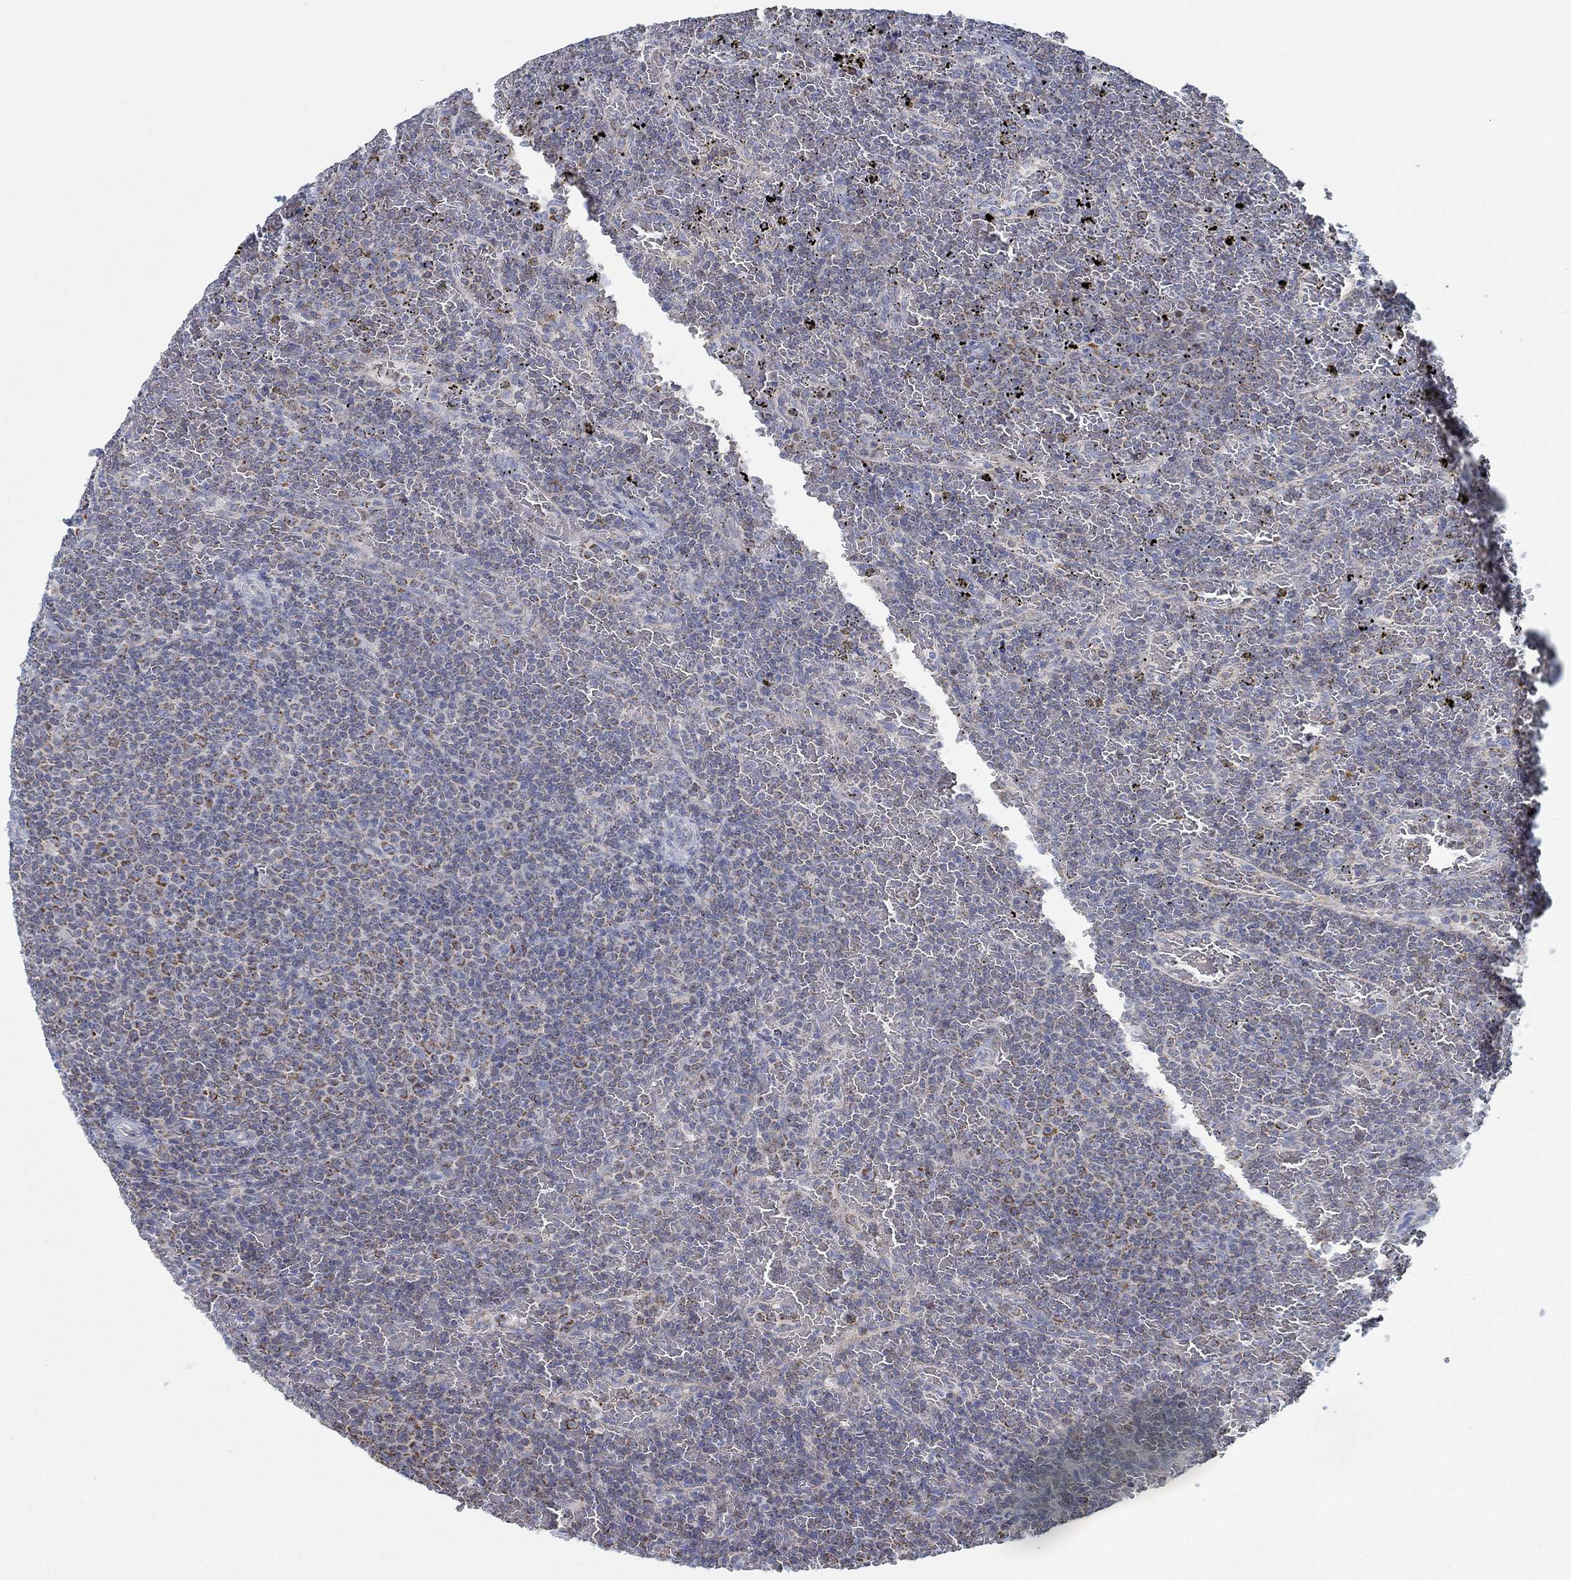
{"staining": {"intensity": "negative", "quantity": "none", "location": "none"}, "tissue": "lymphoma", "cell_type": "Tumor cells", "image_type": "cancer", "snomed": [{"axis": "morphology", "description": "Malignant lymphoma, non-Hodgkin's type, Low grade"}, {"axis": "topography", "description": "Spleen"}], "caption": "There is no significant expression in tumor cells of lymphoma. The staining was performed using DAB to visualize the protein expression in brown, while the nuclei were stained in blue with hematoxylin (Magnification: 20x).", "gene": "GLOD5", "patient": {"sex": "female", "age": 77}}